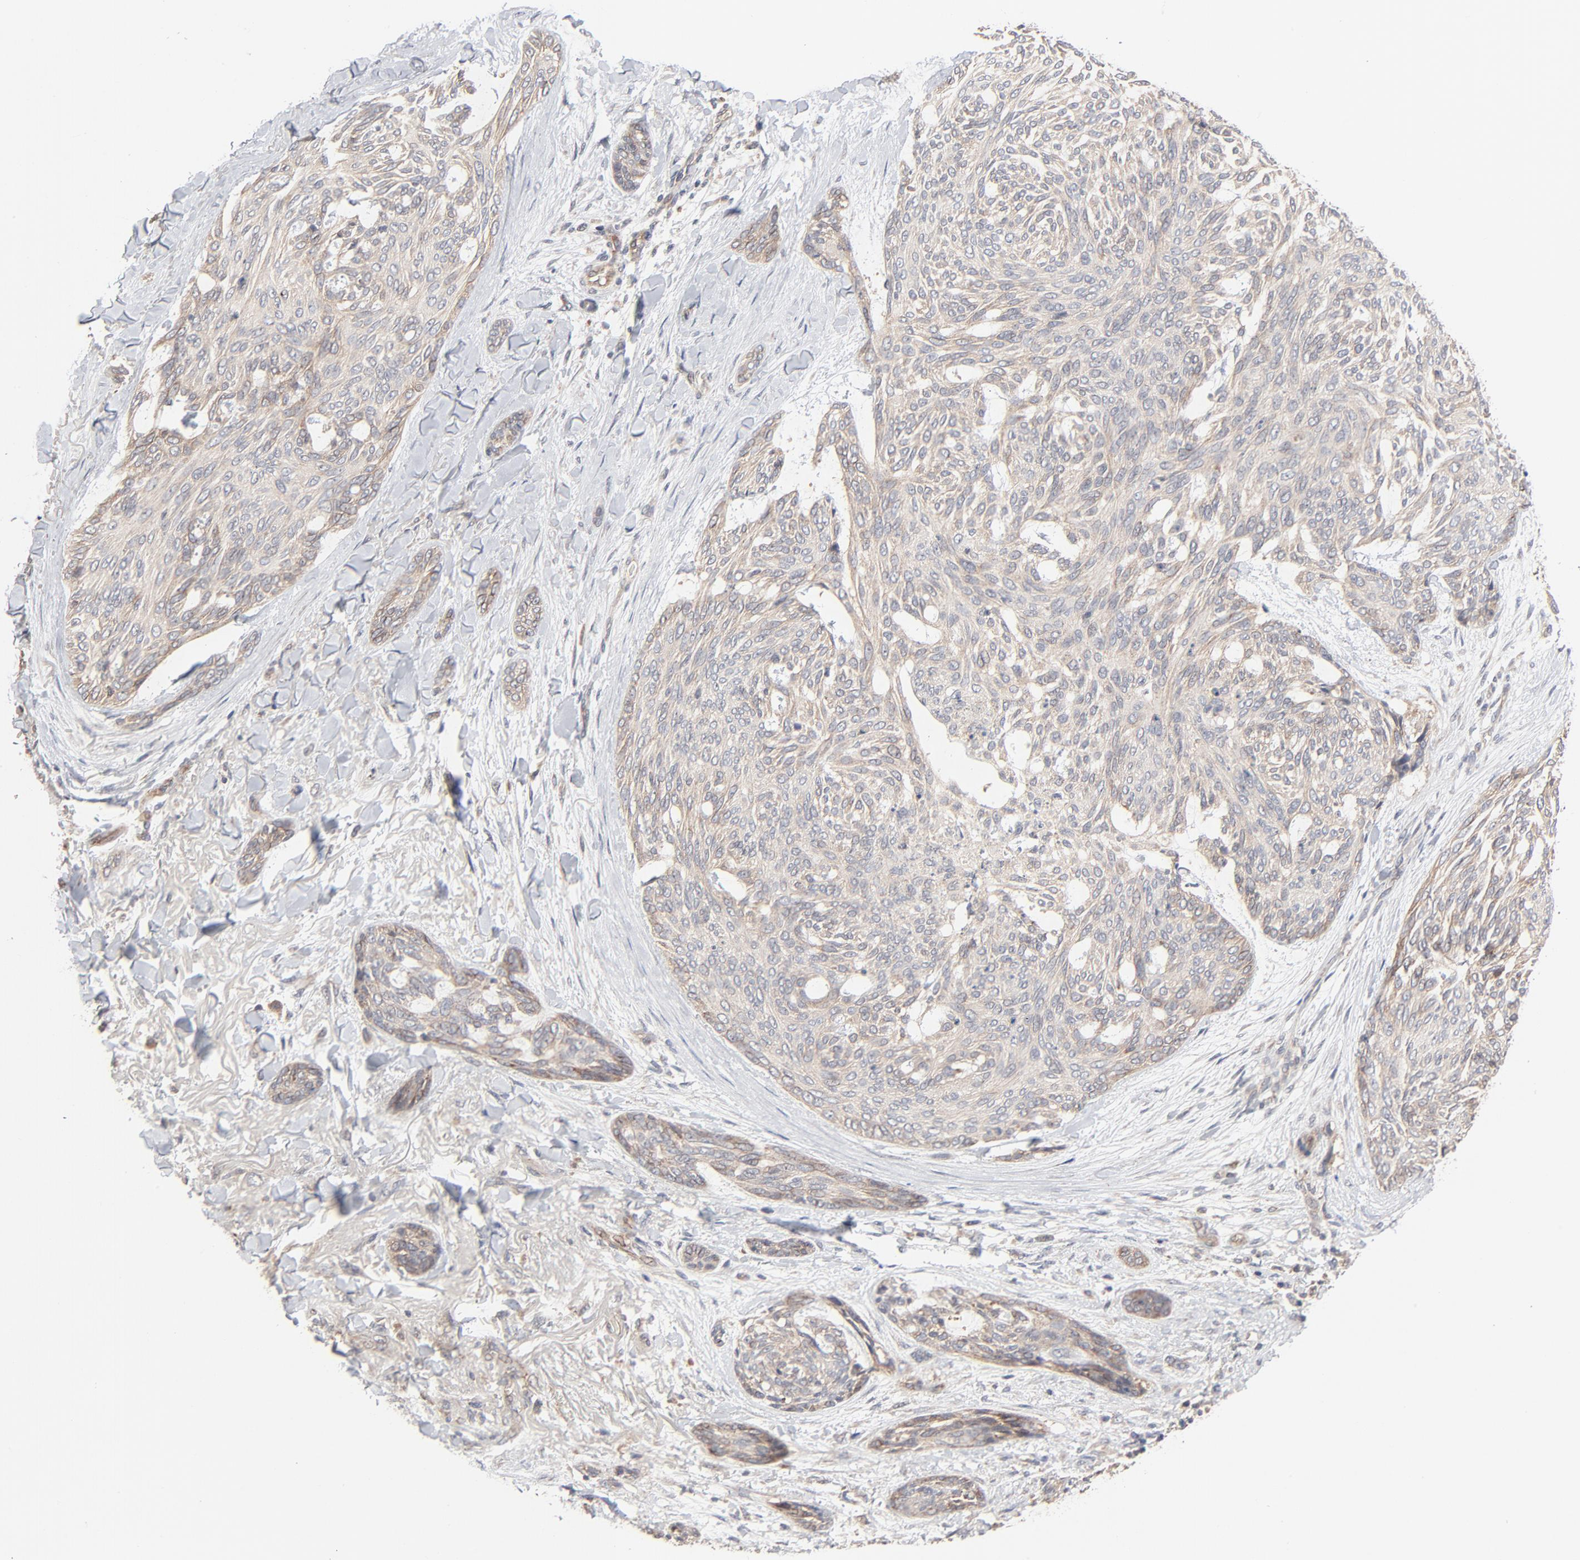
{"staining": {"intensity": "moderate", "quantity": ">75%", "location": "cytoplasmic/membranous"}, "tissue": "skin cancer", "cell_type": "Tumor cells", "image_type": "cancer", "snomed": [{"axis": "morphology", "description": "Normal tissue, NOS"}, {"axis": "morphology", "description": "Basal cell carcinoma"}, {"axis": "topography", "description": "Skin"}], "caption": "A medium amount of moderate cytoplasmic/membranous expression is appreciated in approximately >75% of tumor cells in skin basal cell carcinoma tissue.", "gene": "ABLIM3", "patient": {"sex": "female", "age": 71}}